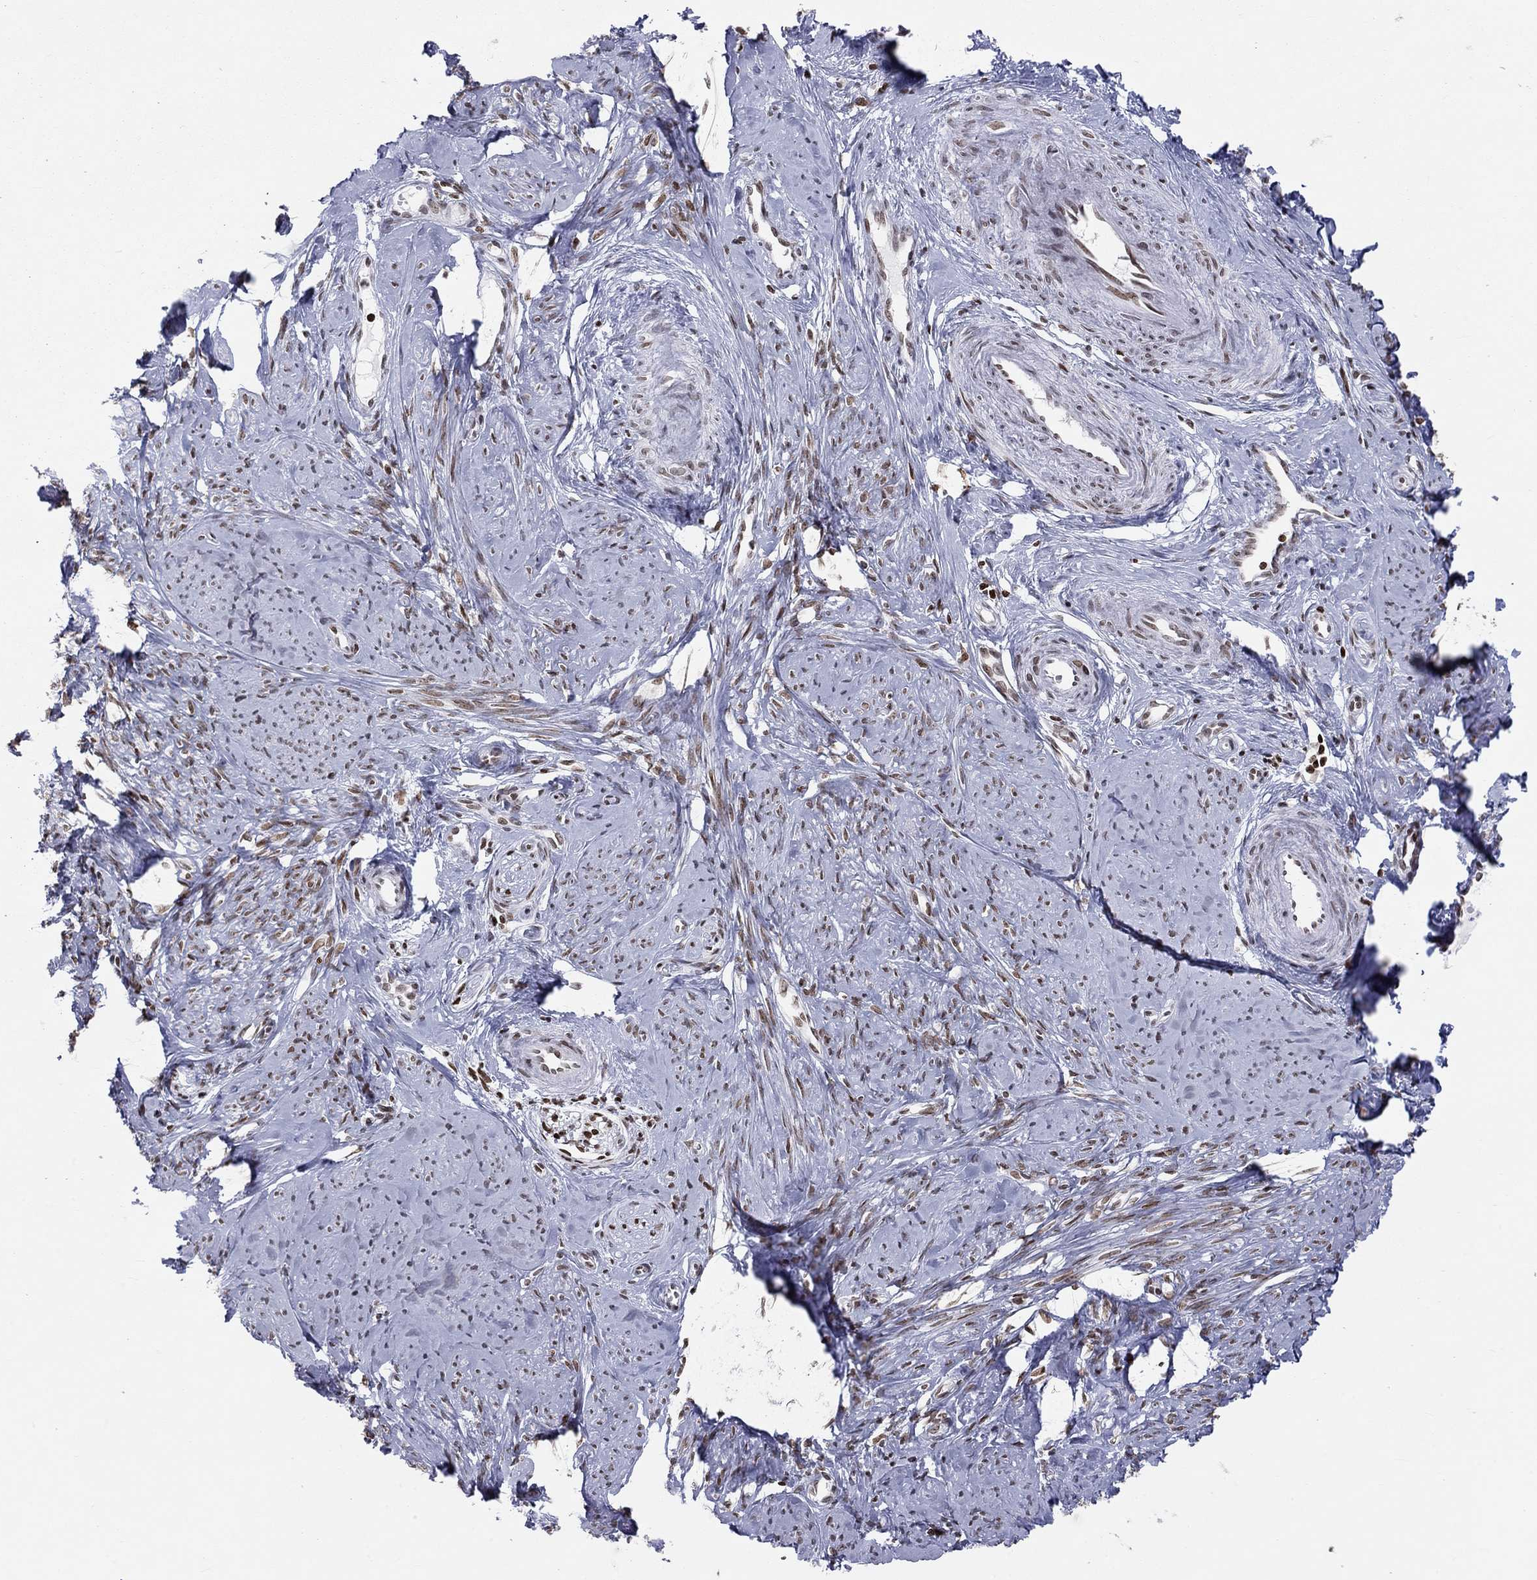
{"staining": {"intensity": "moderate", "quantity": ">75%", "location": "nuclear"}, "tissue": "smooth muscle", "cell_type": "Smooth muscle cells", "image_type": "normal", "snomed": [{"axis": "morphology", "description": "Normal tissue, NOS"}, {"axis": "topography", "description": "Smooth muscle"}], "caption": "Smooth muscle cells display medium levels of moderate nuclear expression in about >75% of cells in benign human smooth muscle. (Stains: DAB (3,3'-diaminobenzidine) in brown, nuclei in blue, Microscopy: brightfield microscopy at high magnification).", "gene": "H2AX", "patient": {"sex": "female", "age": 48}}